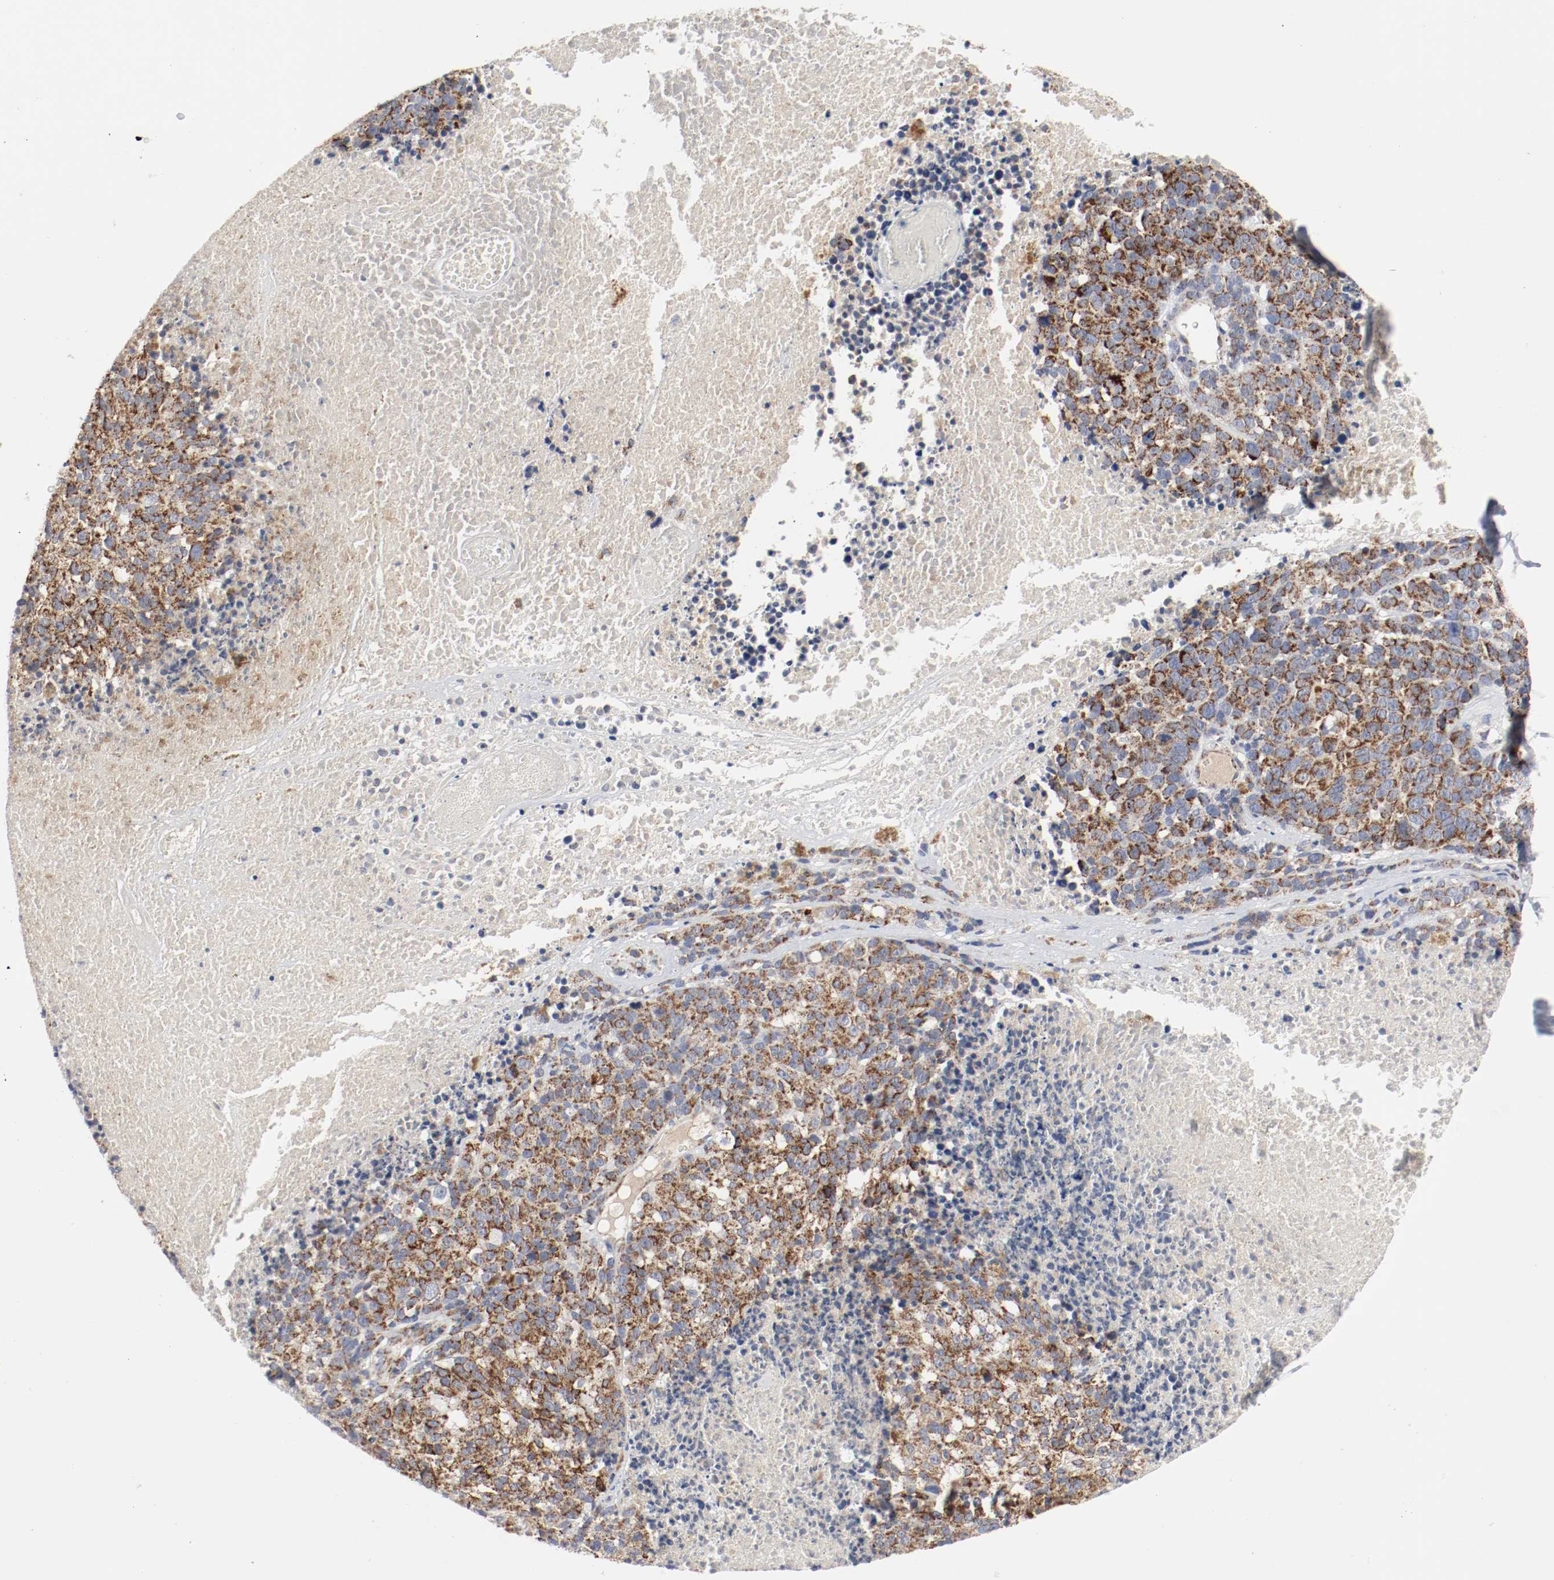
{"staining": {"intensity": "strong", "quantity": ">75%", "location": "cytoplasmic/membranous"}, "tissue": "melanoma", "cell_type": "Tumor cells", "image_type": "cancer", "snomed": [{"axis": "morphology", "description": "Malignant melanoma, Metastatic site"}, {"axis": "topography", "description": "Cerebral cortex"}], "caption": "Brown immunohistochemical staining in melanoma shows strong cytoplasmic/membranous positivity in approximately >75% of tumor cells.", "gene": "AFG3L2", "patient": {"sex": "female", "age": 52}}